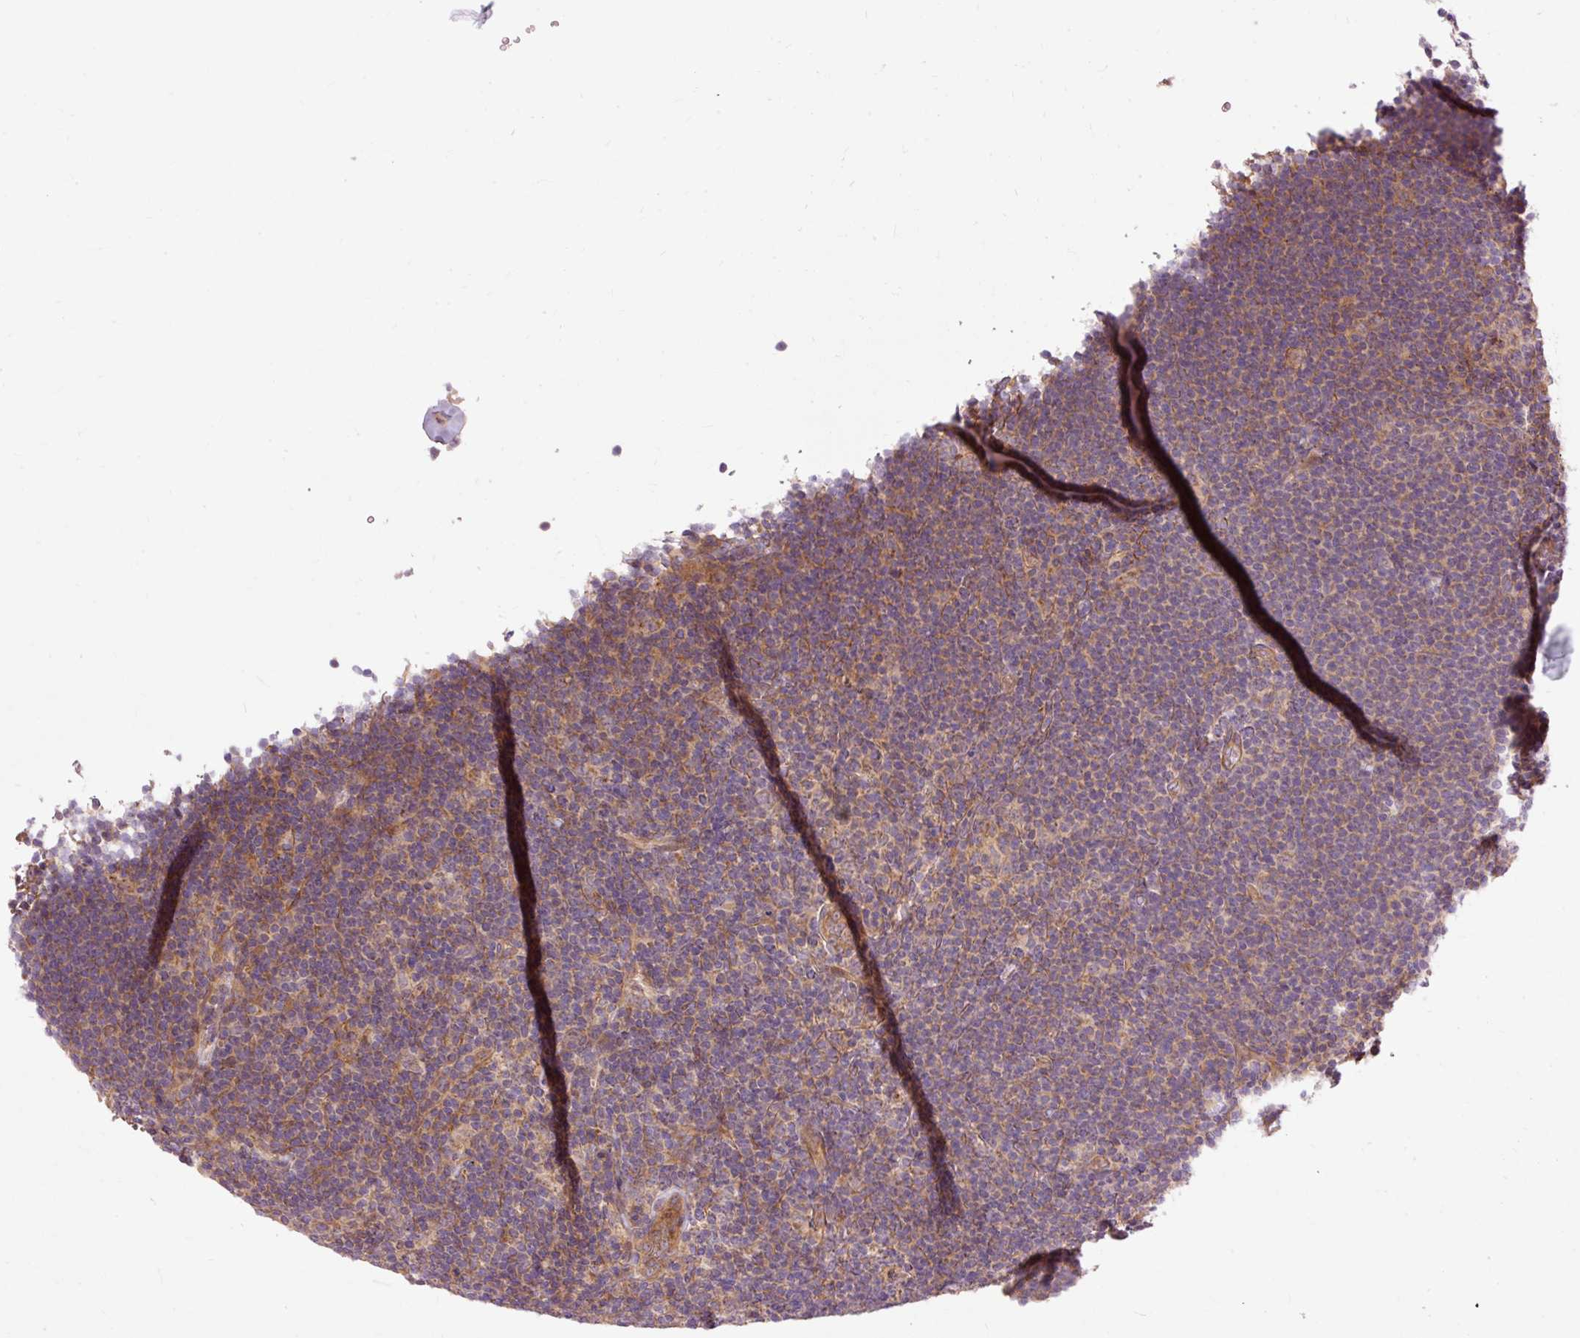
{"staining": {"intensity": "weak", "quantity": "25%-75%", "location": "cytoplasmic/membranous"}, "tissue": "lymphoma", "cell_type": "Tumor cells", "image_type": "cancer", "snomed": [{"axis": "morphology", "description": "Hodgkin's disease, NOS"}, {"axis": "topography", "description": "Lymph node"}], "caption": "A brown stain shows weak cytoplasmic/membranous staining of a protein in lymphoma tumor cells.", "gene": "RIPOR3", "patient": {"sex": "female", "age": 57}}